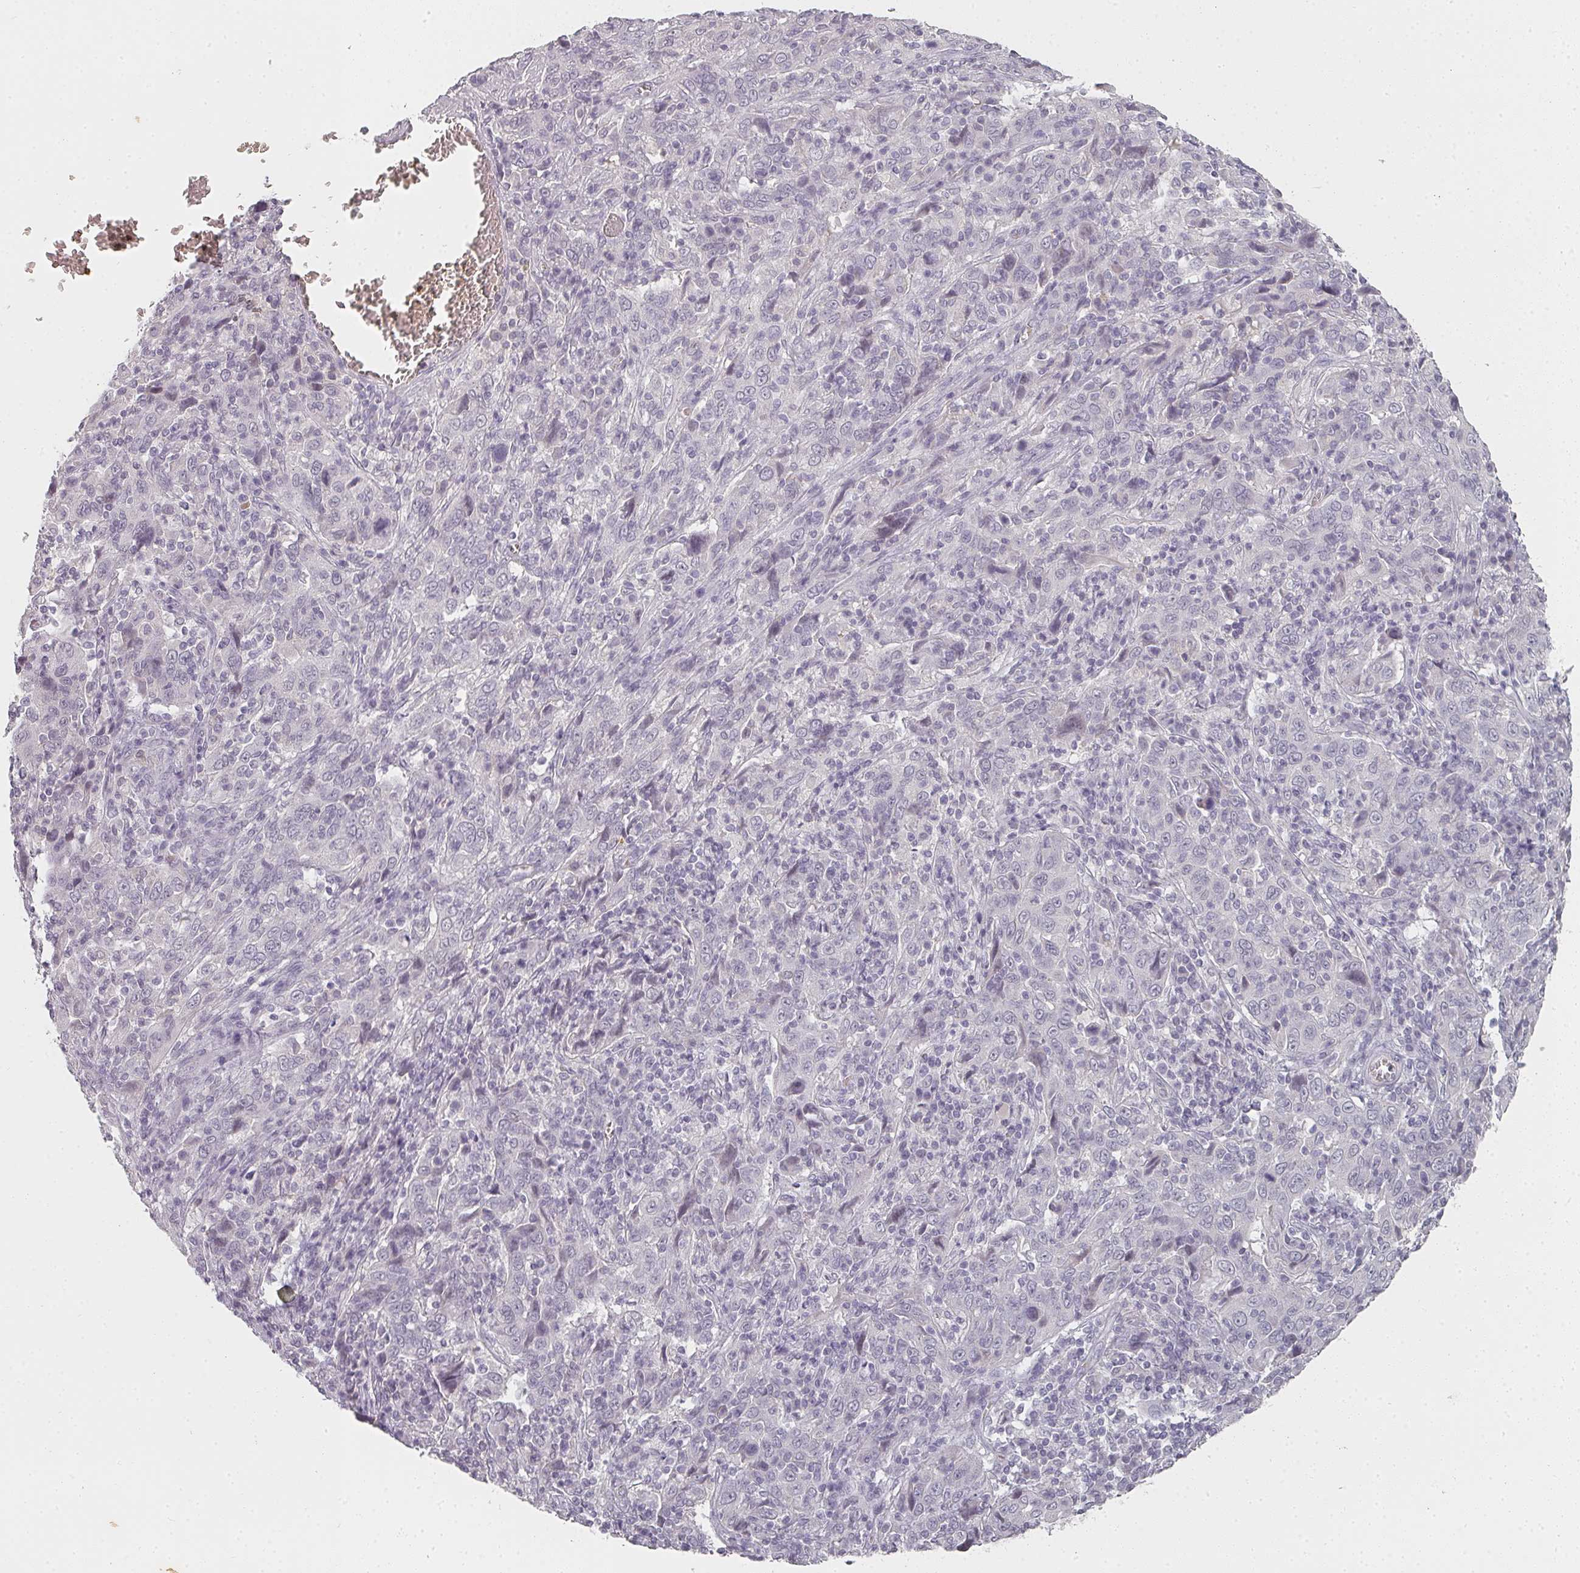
{"staining": {"intensity": "negative", "quantity": "none", "location": "none"}, "tissue": "cervical cancer", "cell_type": "Tumor cells", "image_type": "cancer", "snomed": [{"axis": "morphology", "description": "Squamous cell carcinoma, NOS"}, {"axis": "topography", "description": "Cervix"}], "caption": "Immunohistochemistry (IHC) micrograph of cervical squamous cell carcinoma stained for a protein (brown), which shows no positivity in tumor cells. (DAB (3,3'-diaminobenzidine) IHC visualized using brightfield microscopy, high magnification).", "gene": "SHISA2", "patient": {"sex": "female", "age": 46}}